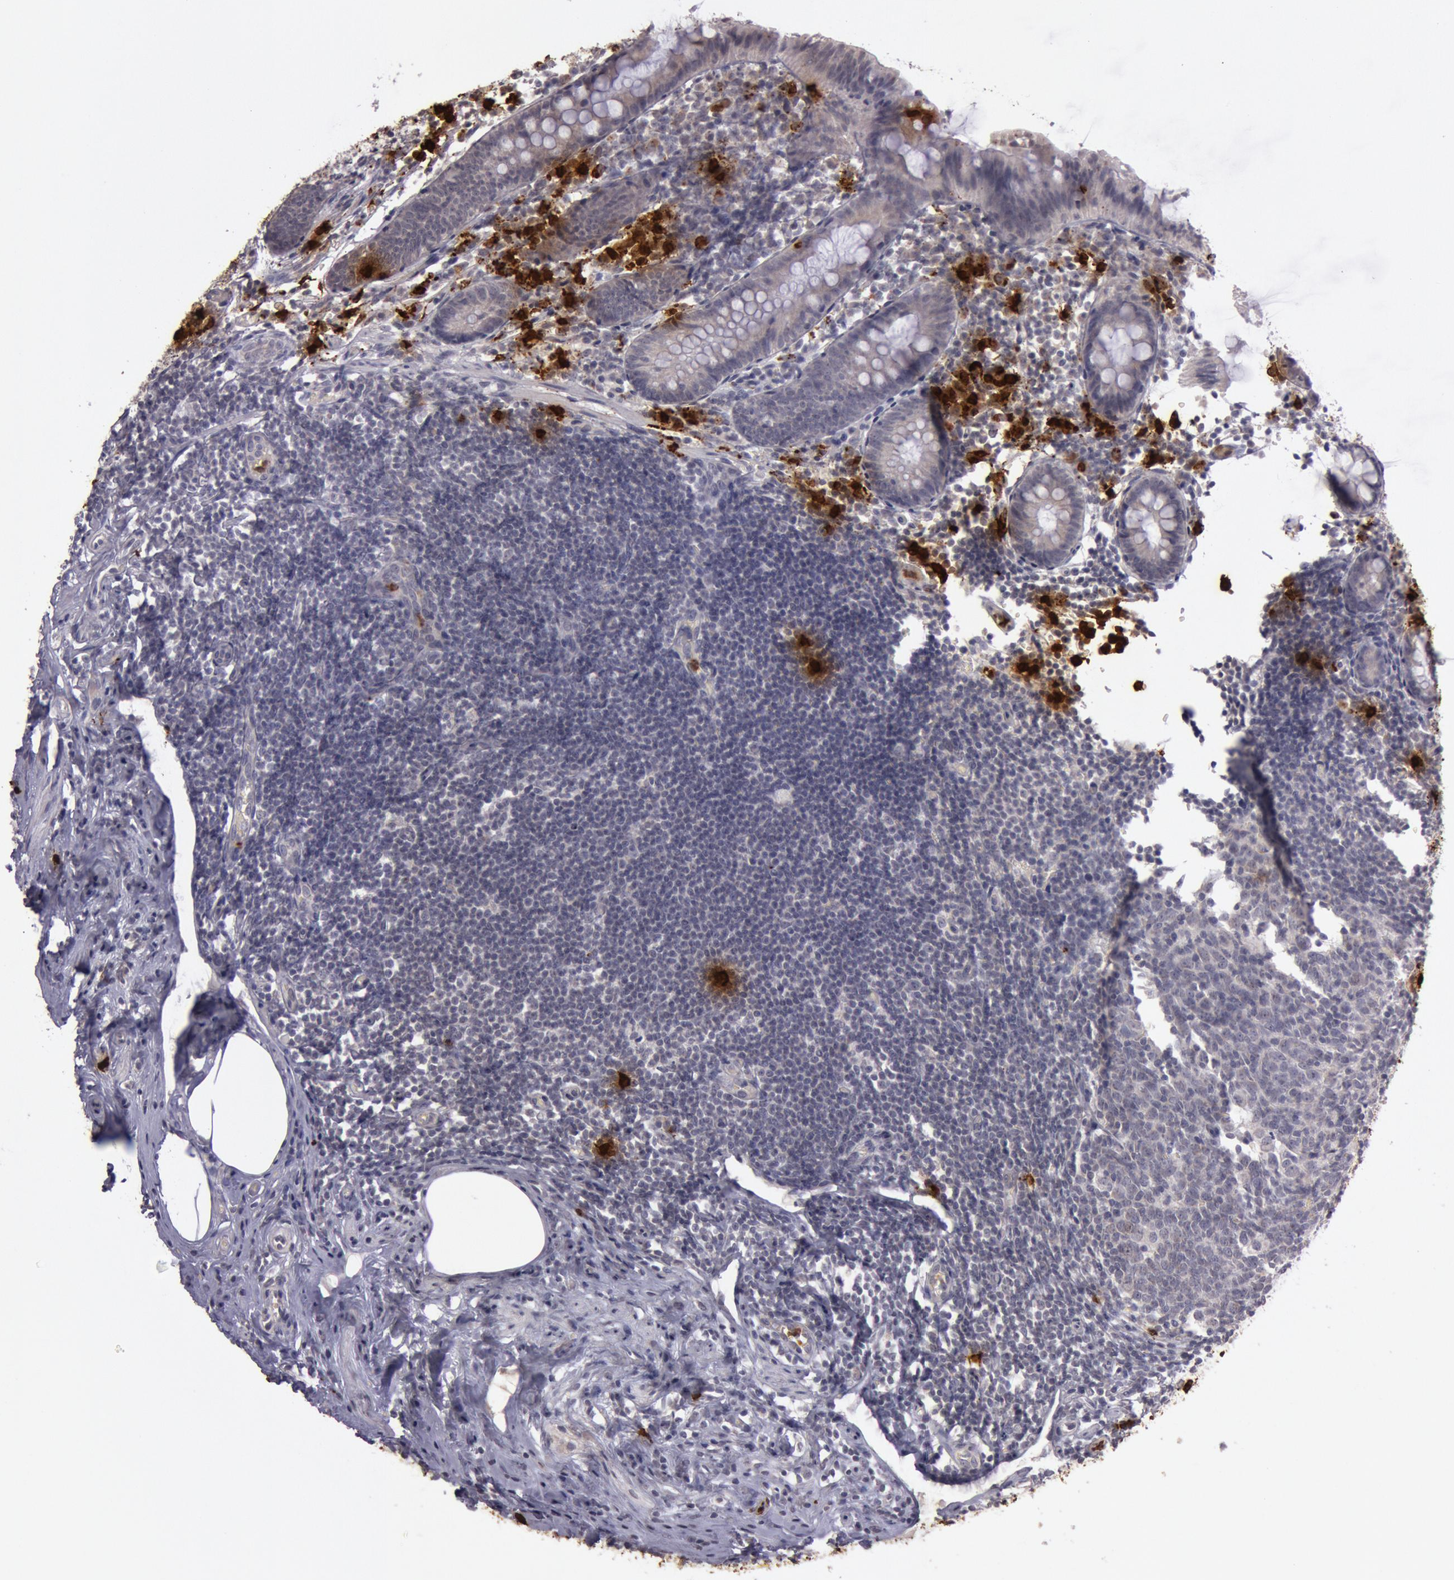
{"staining": {"intensity": "negative", "quantity": "none", "location": "none"}, "tissue": "appendix", "cell_type": "Glandular cells", "image_type": "normal", "snomed": [{"axis": "morphology", "description": "Normal tissue, NOS"}, {"axis": "topography", "description": "Appendix"}], "caption": "Appendix was stained to show a protein in brown. There is no significant staining in glandular cells. (Brightfield microscopy of DAB (3,3'-diaminobenzidine) immunohistochemistry (IHC) at high magnification).", "gene": "KDM6A", "patient": {"sex": "male", "age": 38}}